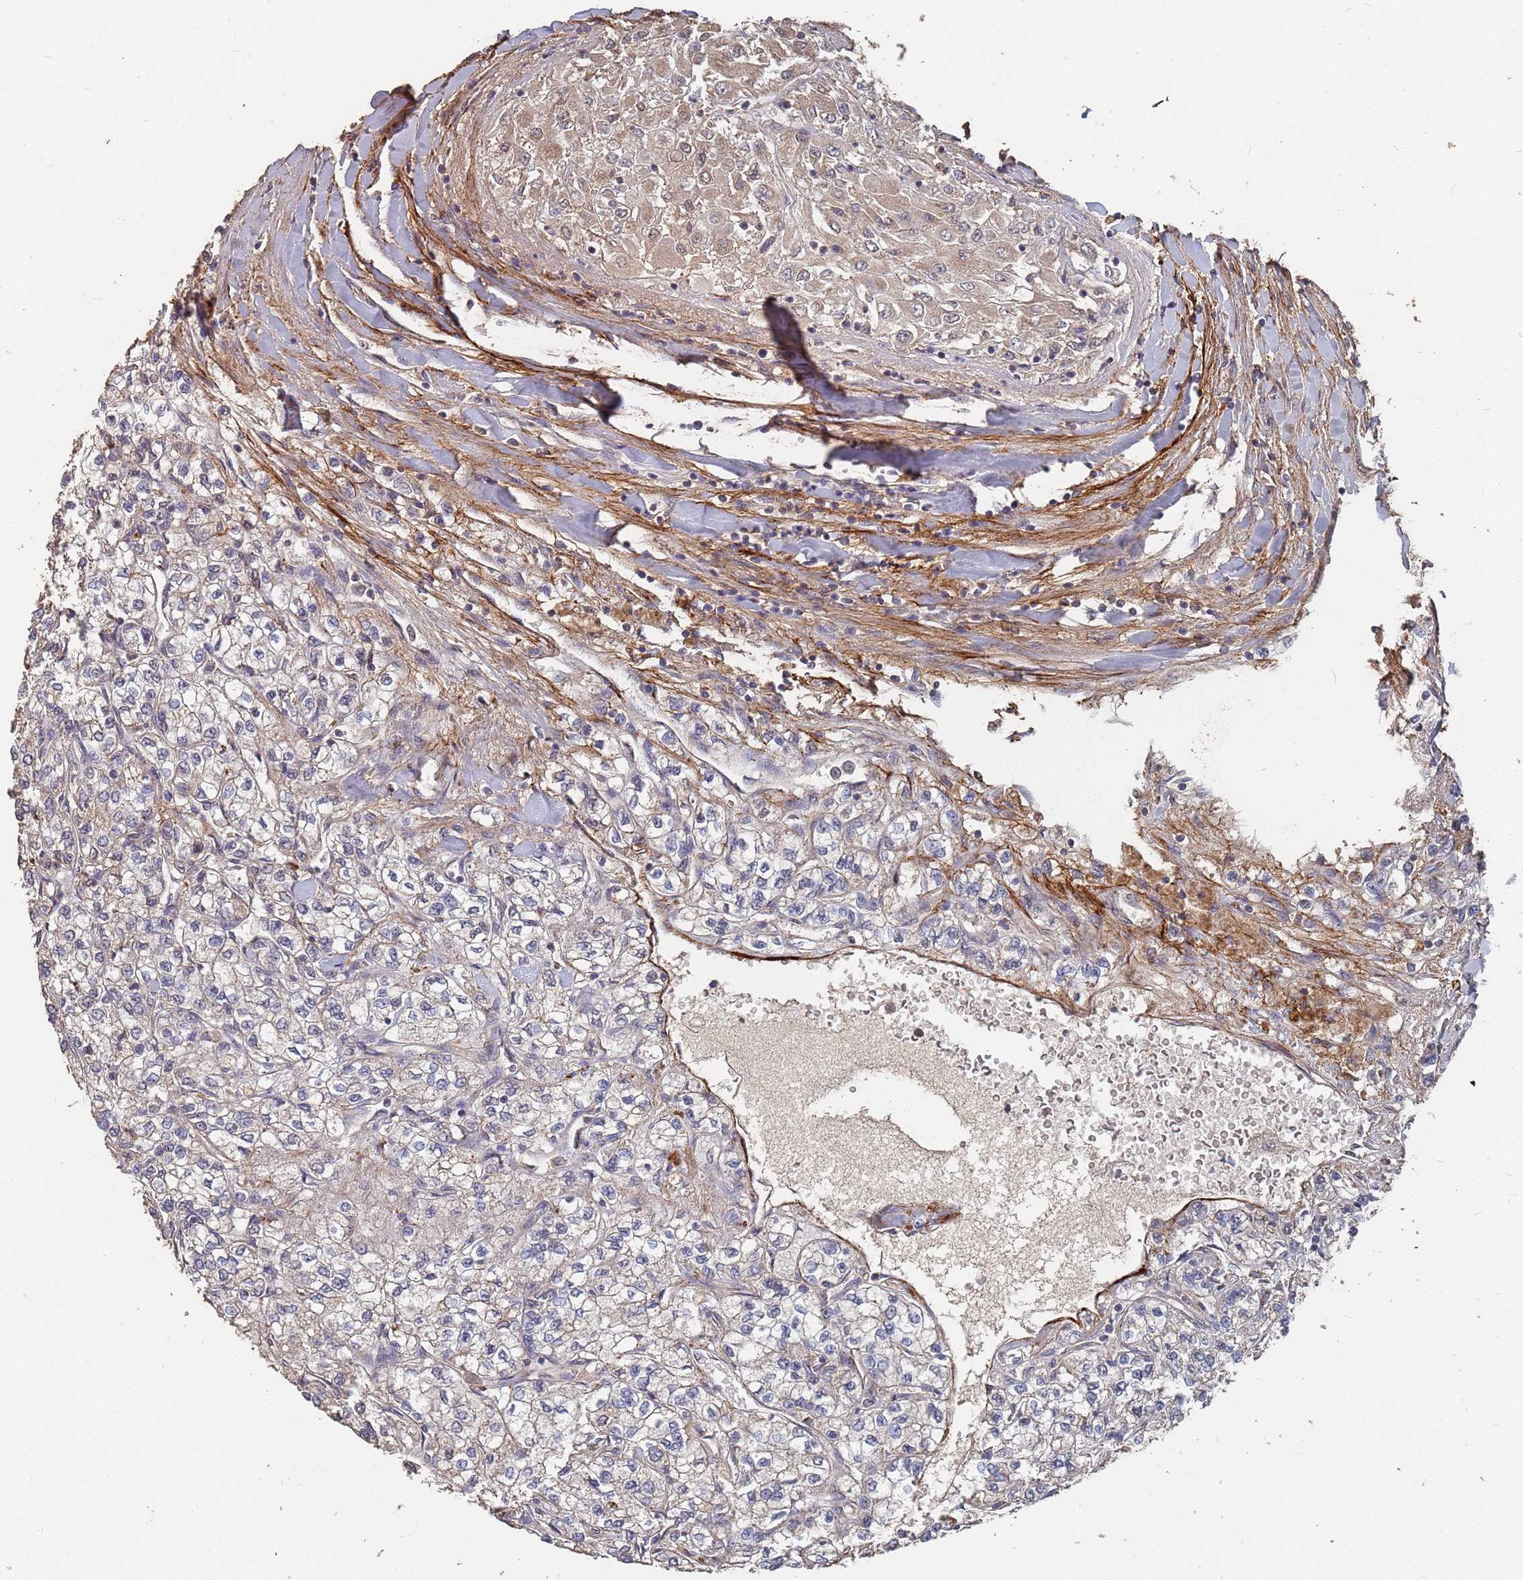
{"staining": {"intensity": "negative", "quantity": "none", "location": "none"}, "tissue": "renal cancer", "cell_type": "Tumor cells", "image_type": "cancer", "snomed": [{"axis": "morphology", "description": "Adenocarcinoma, NOS"}, {"axis": "topography", "description": "Kidney"}], "caption": "DAB (3,3'-diaminobenzidine) immunohistochemical staining of renal adenocarcinoma demonstrates no significant expression in tumor cells. (Brightfield microscopy of DAB (3,3'-diaminobenzidine) immunohistochemistry at high magnification).", "gene": "PRORP", "patient": {"sex": "male", "age": 80}}